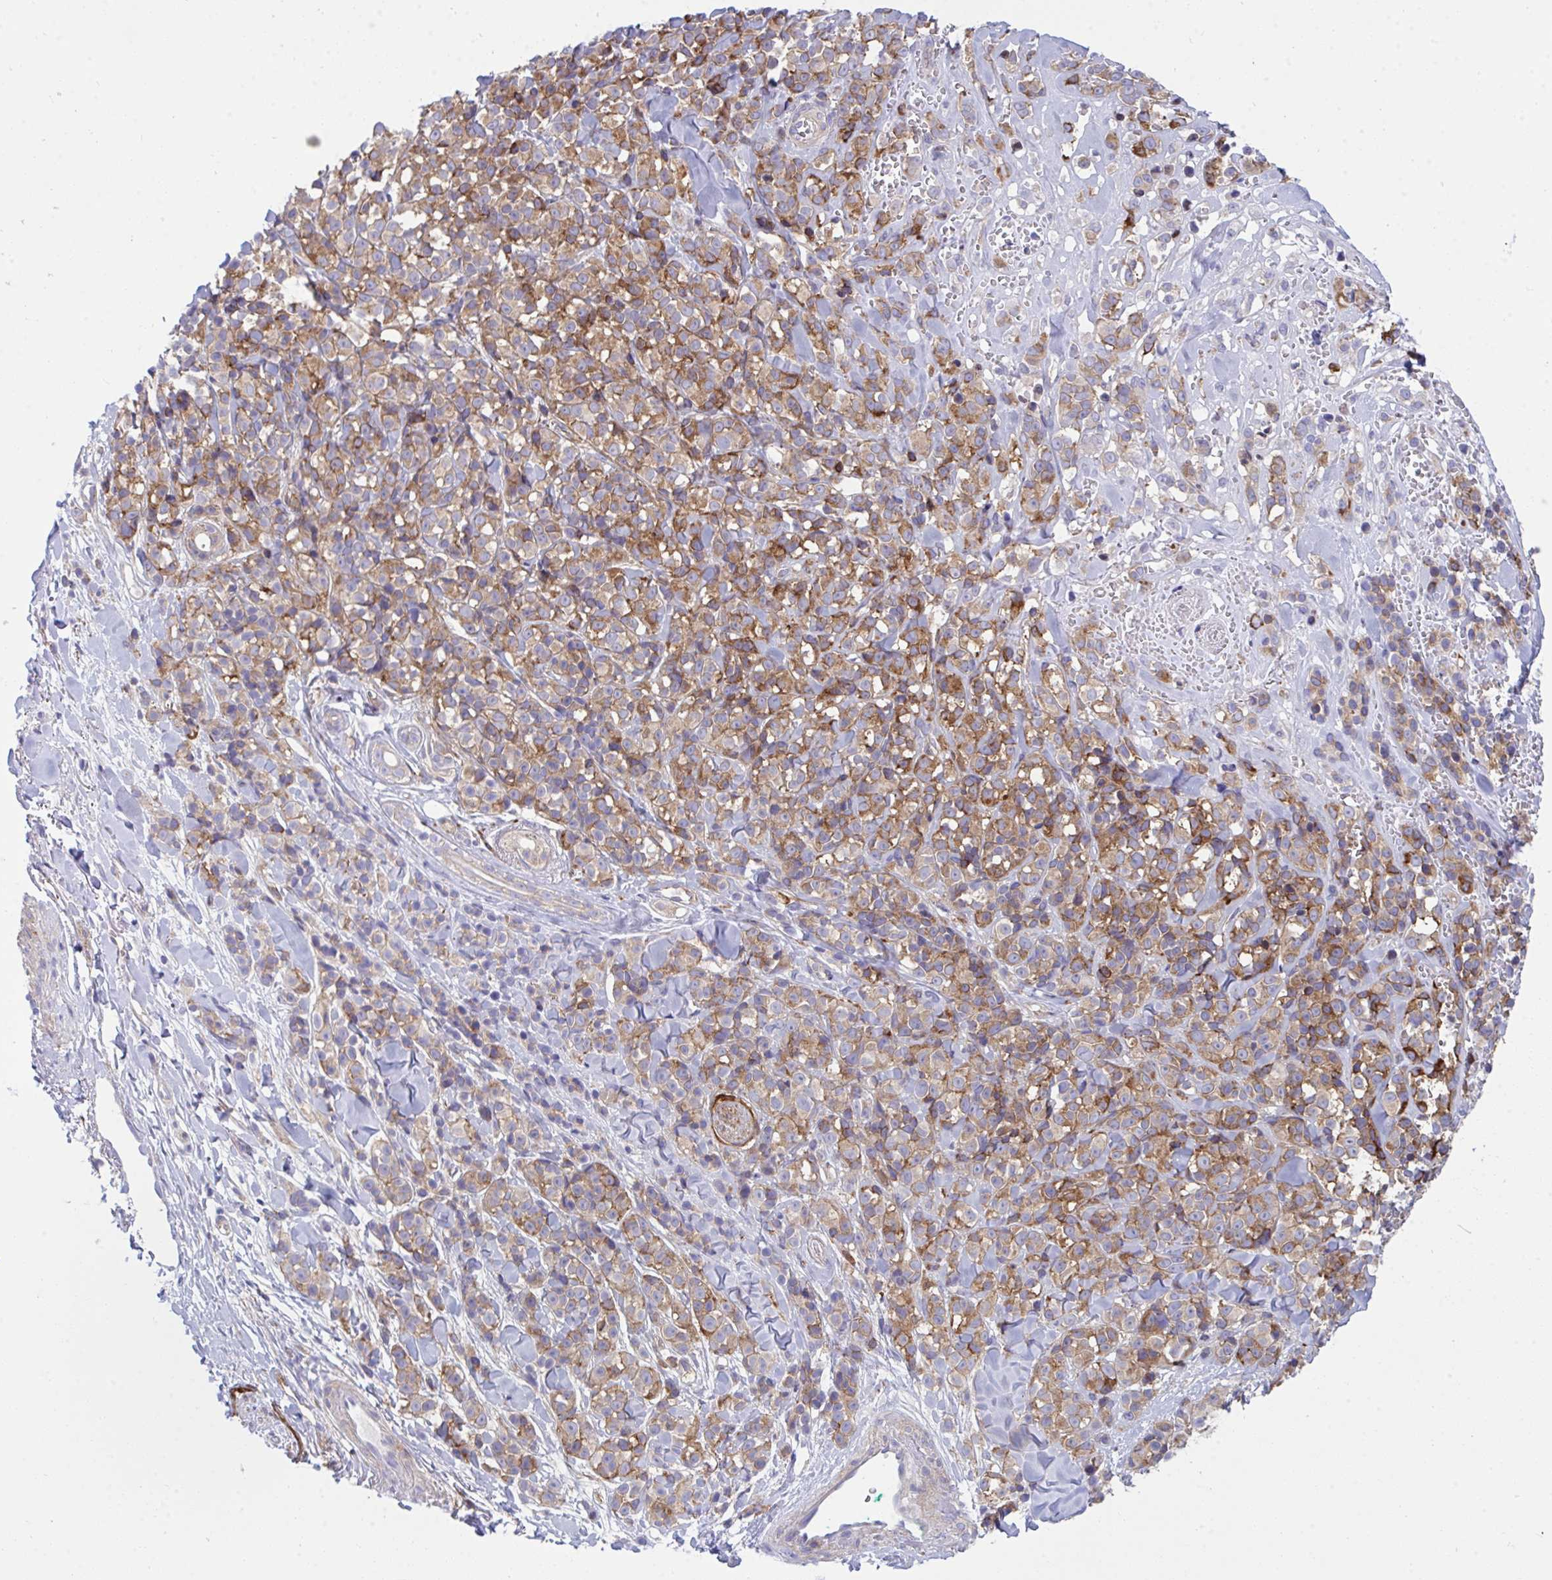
{"staining": {"intensity": "moderate", "quantity": ">75%", "location": "cytoplasmic/membranous"}, "tissue": "melanoma", "cell_type": "Tumor cells", "image_type": "cancer", "snomed": [{"axis": "morphology", "description": "Malignant melanoma, NOS"}, {"axis": "topography", "description": "Skin"}], "caption": "DAB (3,3'-diaminobenzidine) immunohistochemical staining of human melanoma demonstrates moderate cytoplasmic/membranous protein staining in approximately >75% of tumor cells.", "gene": "GAB1", "patient": {"sex": "male", "age": 85}}